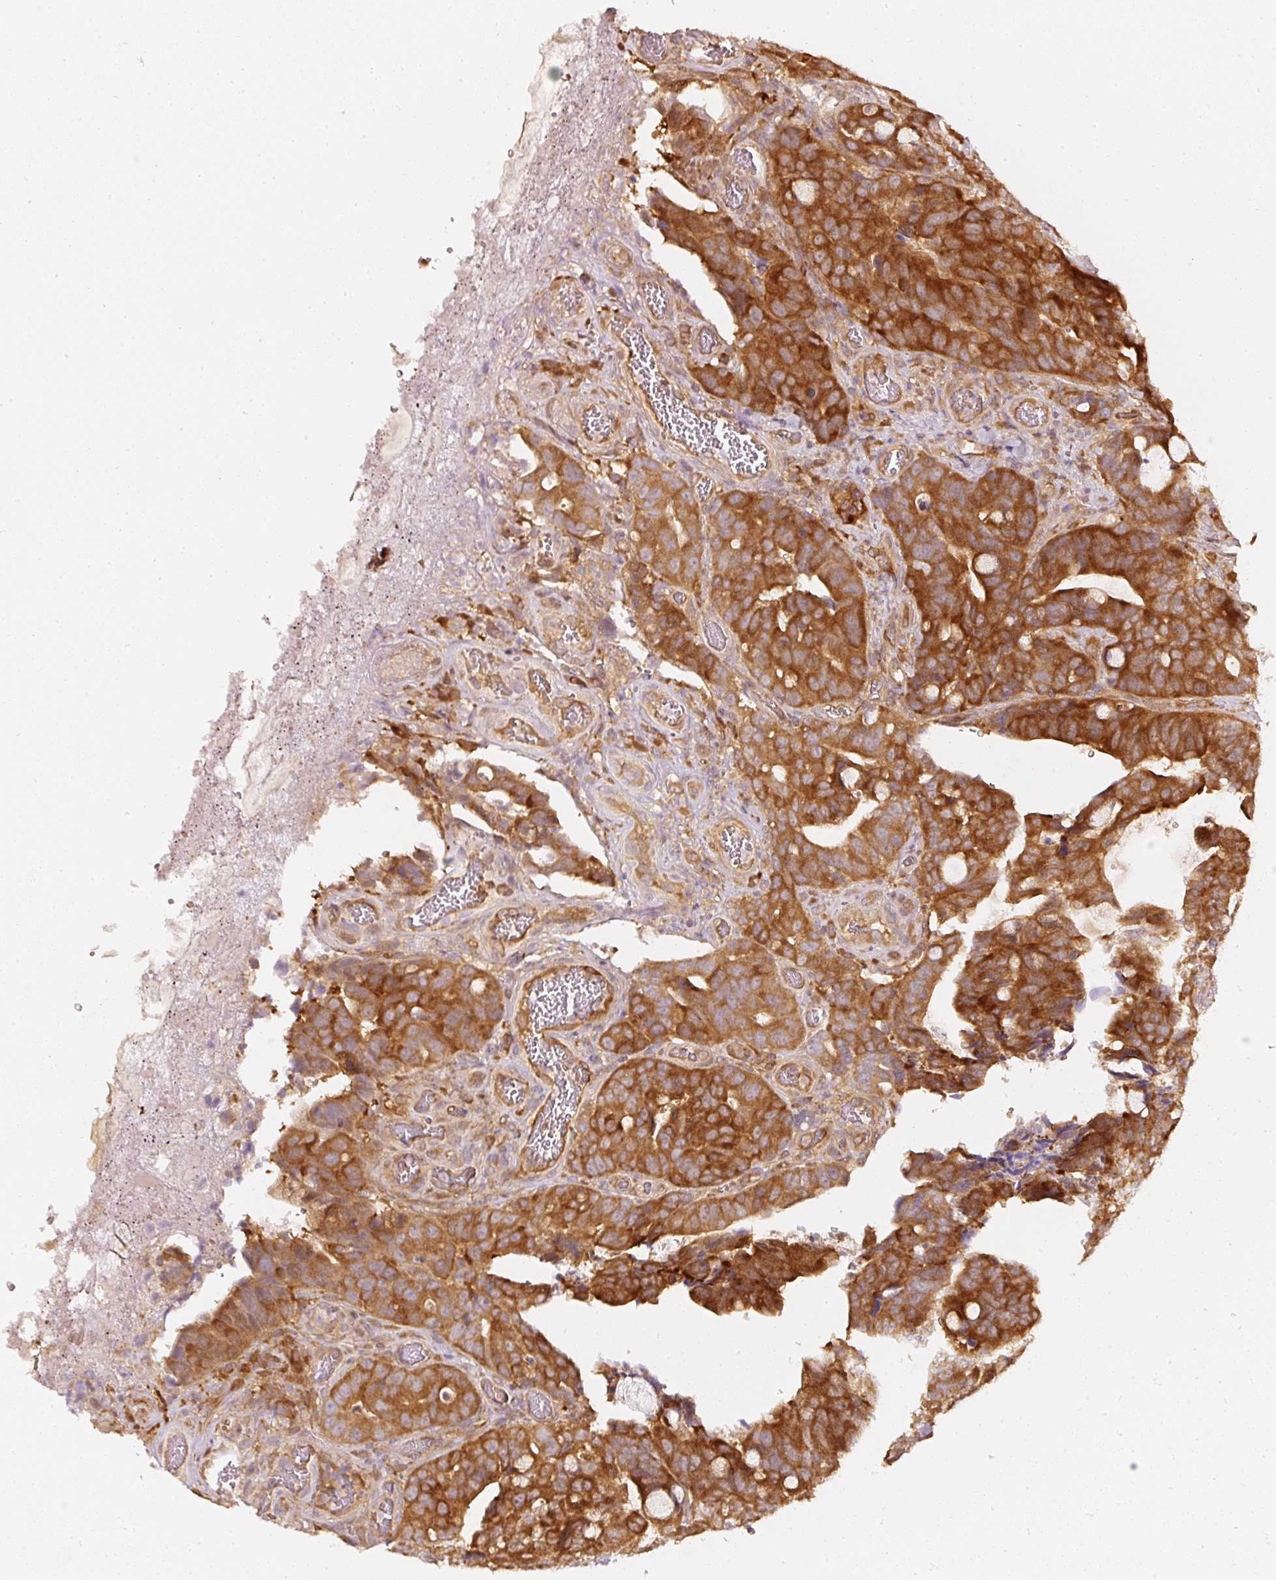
{"staining": {"intensity": "strong", "quantity": ">75%", "location": "cytoplasmic/membranous"}, "tissue": "colorectal cancer", "cell_type": "Tumor cells", "image_type": "cancer", "snomed": [{"axis": "morphology", "description": "Adenocarcinoma, NOS"}, {"axis": "topography", "description": "Colon"}], "caption": "Colorectal cancer (adenocarcinoma) stained with DAB immunohistochemistry (IHC) reveals high levels of strong cytoplasmic/membranous staining in about >75% of tumor cells.", "gene": "ASMTL", "patient": {"sex": "female", "age": 82}}